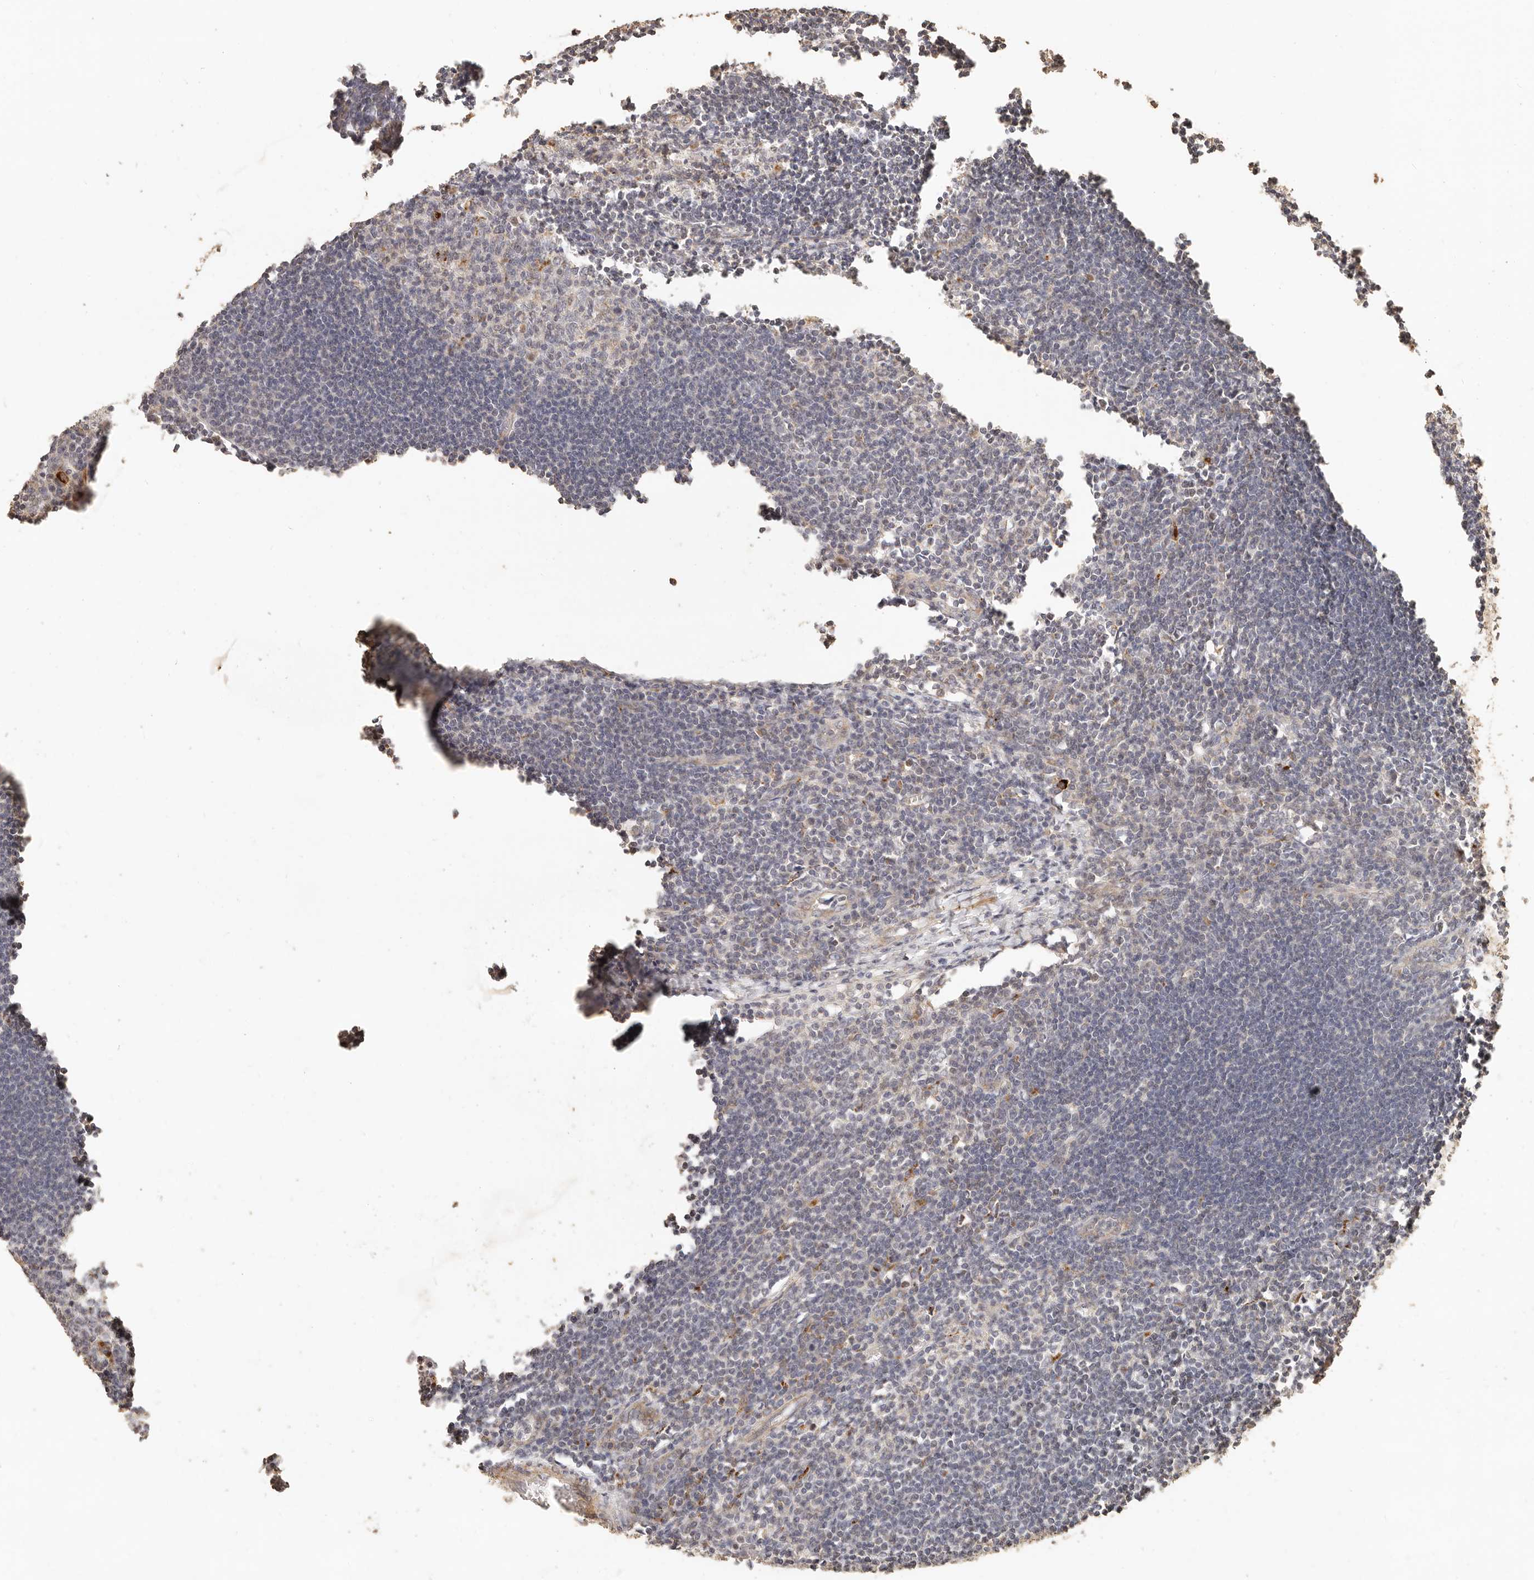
{"staining": {"intensity": "moderate", "quantity": "25%-75%", "location": "cytoplasmic/membranous"}, "tissue": "lymph node", "cell_type": "Germinal center cells", "image_type": "normal", "snomed": [{"axis": "morphology", "description": "Normal tissue, NOS"}, {"axis": "morphology", "description": "Malignant melanoma, Metastatic site"}, {"axis": "topography", "description": "Lymph node"}], "caption": "Protein expression analysis of benign human lymph node reveals moderate cytoplasmic/membranous expression in approximately 25%-75% of germinal center cells. (Stains: DAB (3,3'-diaminobenzidine) in brown, nuclei in blue, Microscopy: brightfield microscopy at high magnification).", "gene": "PTPN22", "patient": {"sex": "male", "age": 41}}